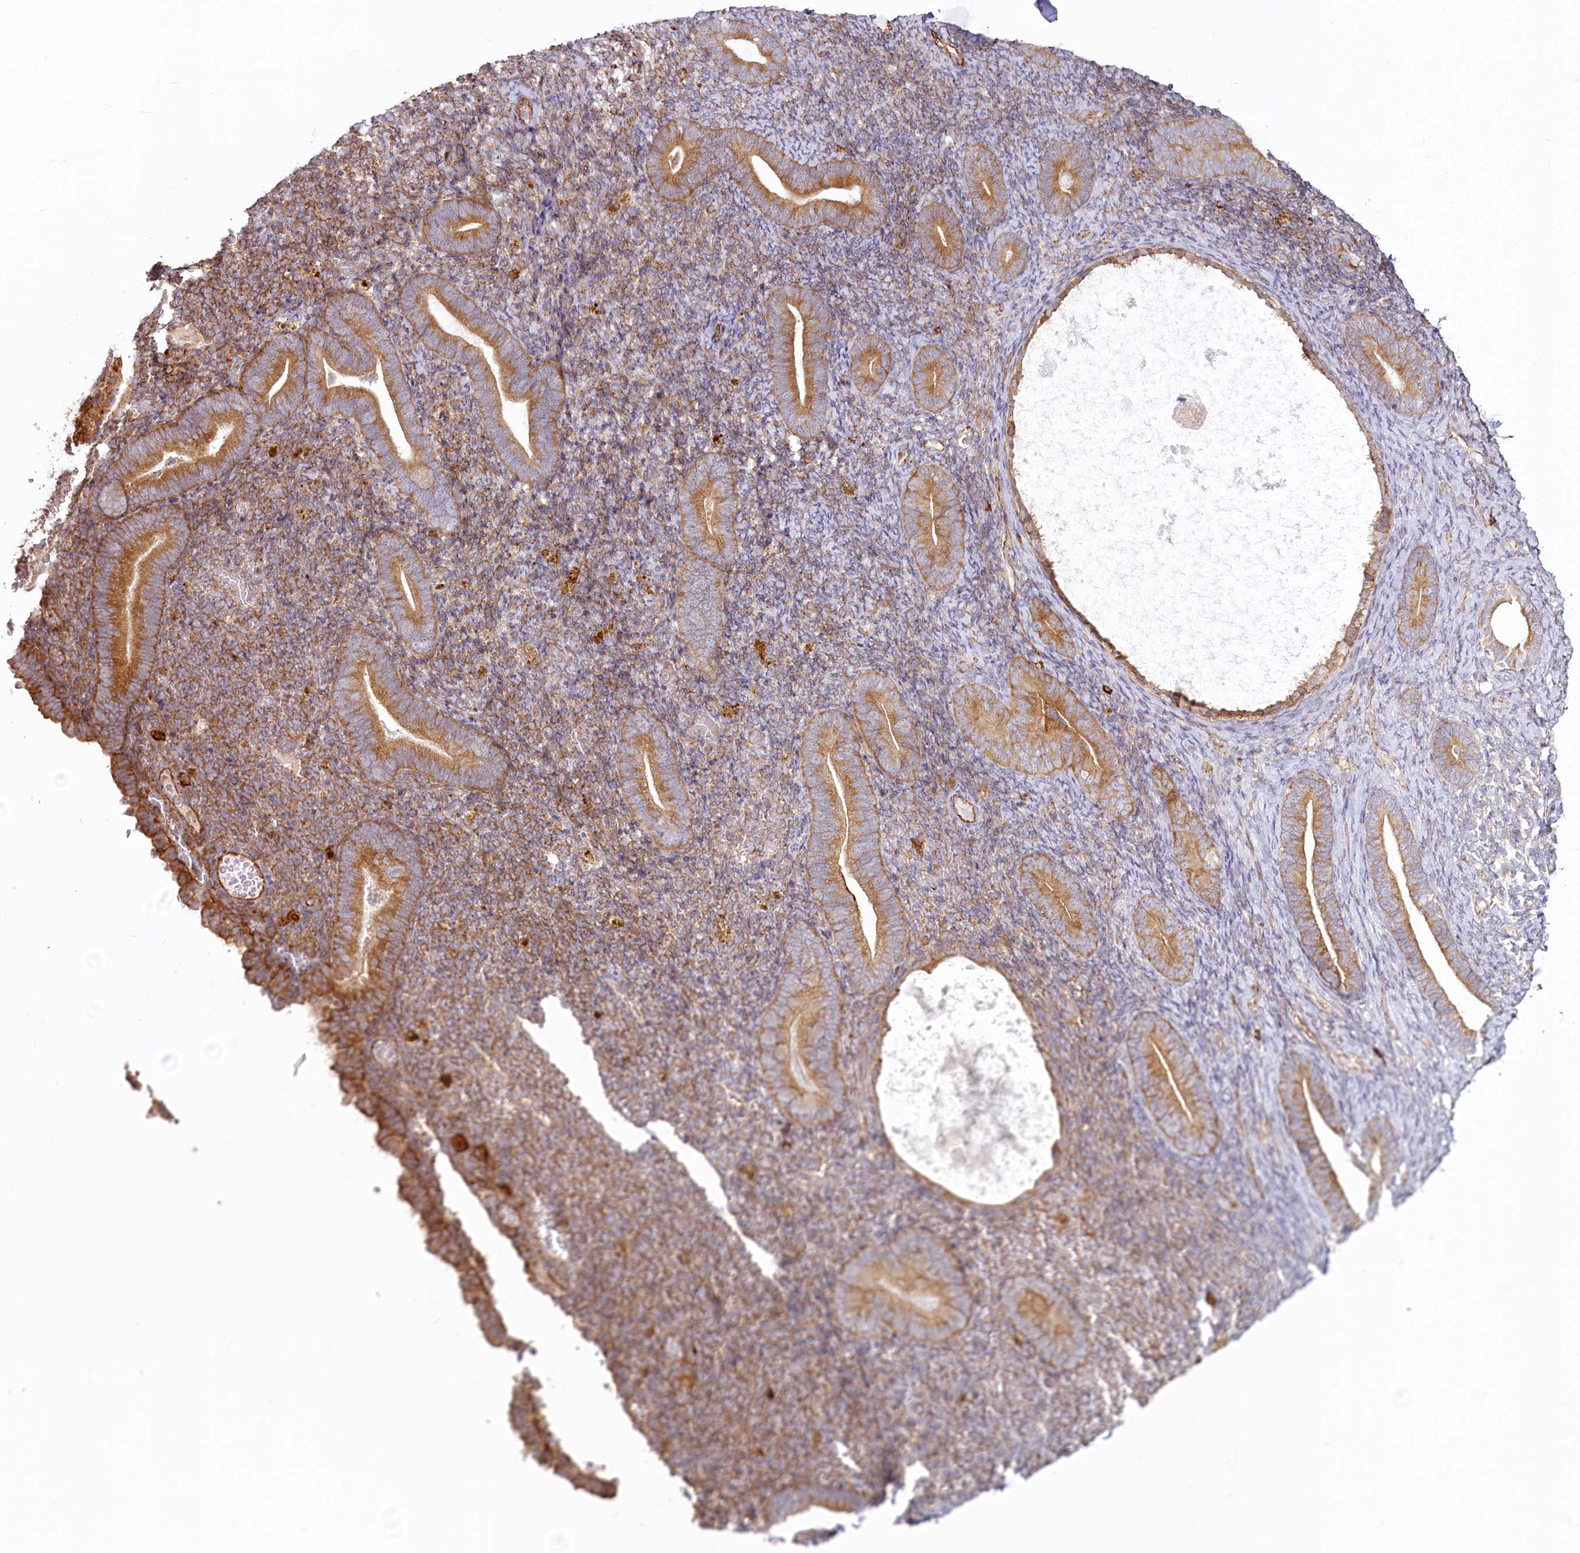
{"staining": {"intensity": "moderate", "quantity": "25%-75%", "location": "cytoplasmic/membranous"}, "tissue": "endometrium", "cell_type": "Cells in endometrial stroma", "image_type": "normal", "snomed": [{"axis": "morphology", "description": "Normal tissue, NOS"}, {"axis": "topography", "description": "Endometrium"}], "caption": "An image of endometrium stained for a protein shows moderate cytoplasmic/membranous brown staining in cells in endometrial stroma. Ihc stains the protein in brown and the nuclei are stained blue.", "gene": "HARS2", "patient": {"sex": "female", "age": 51}}